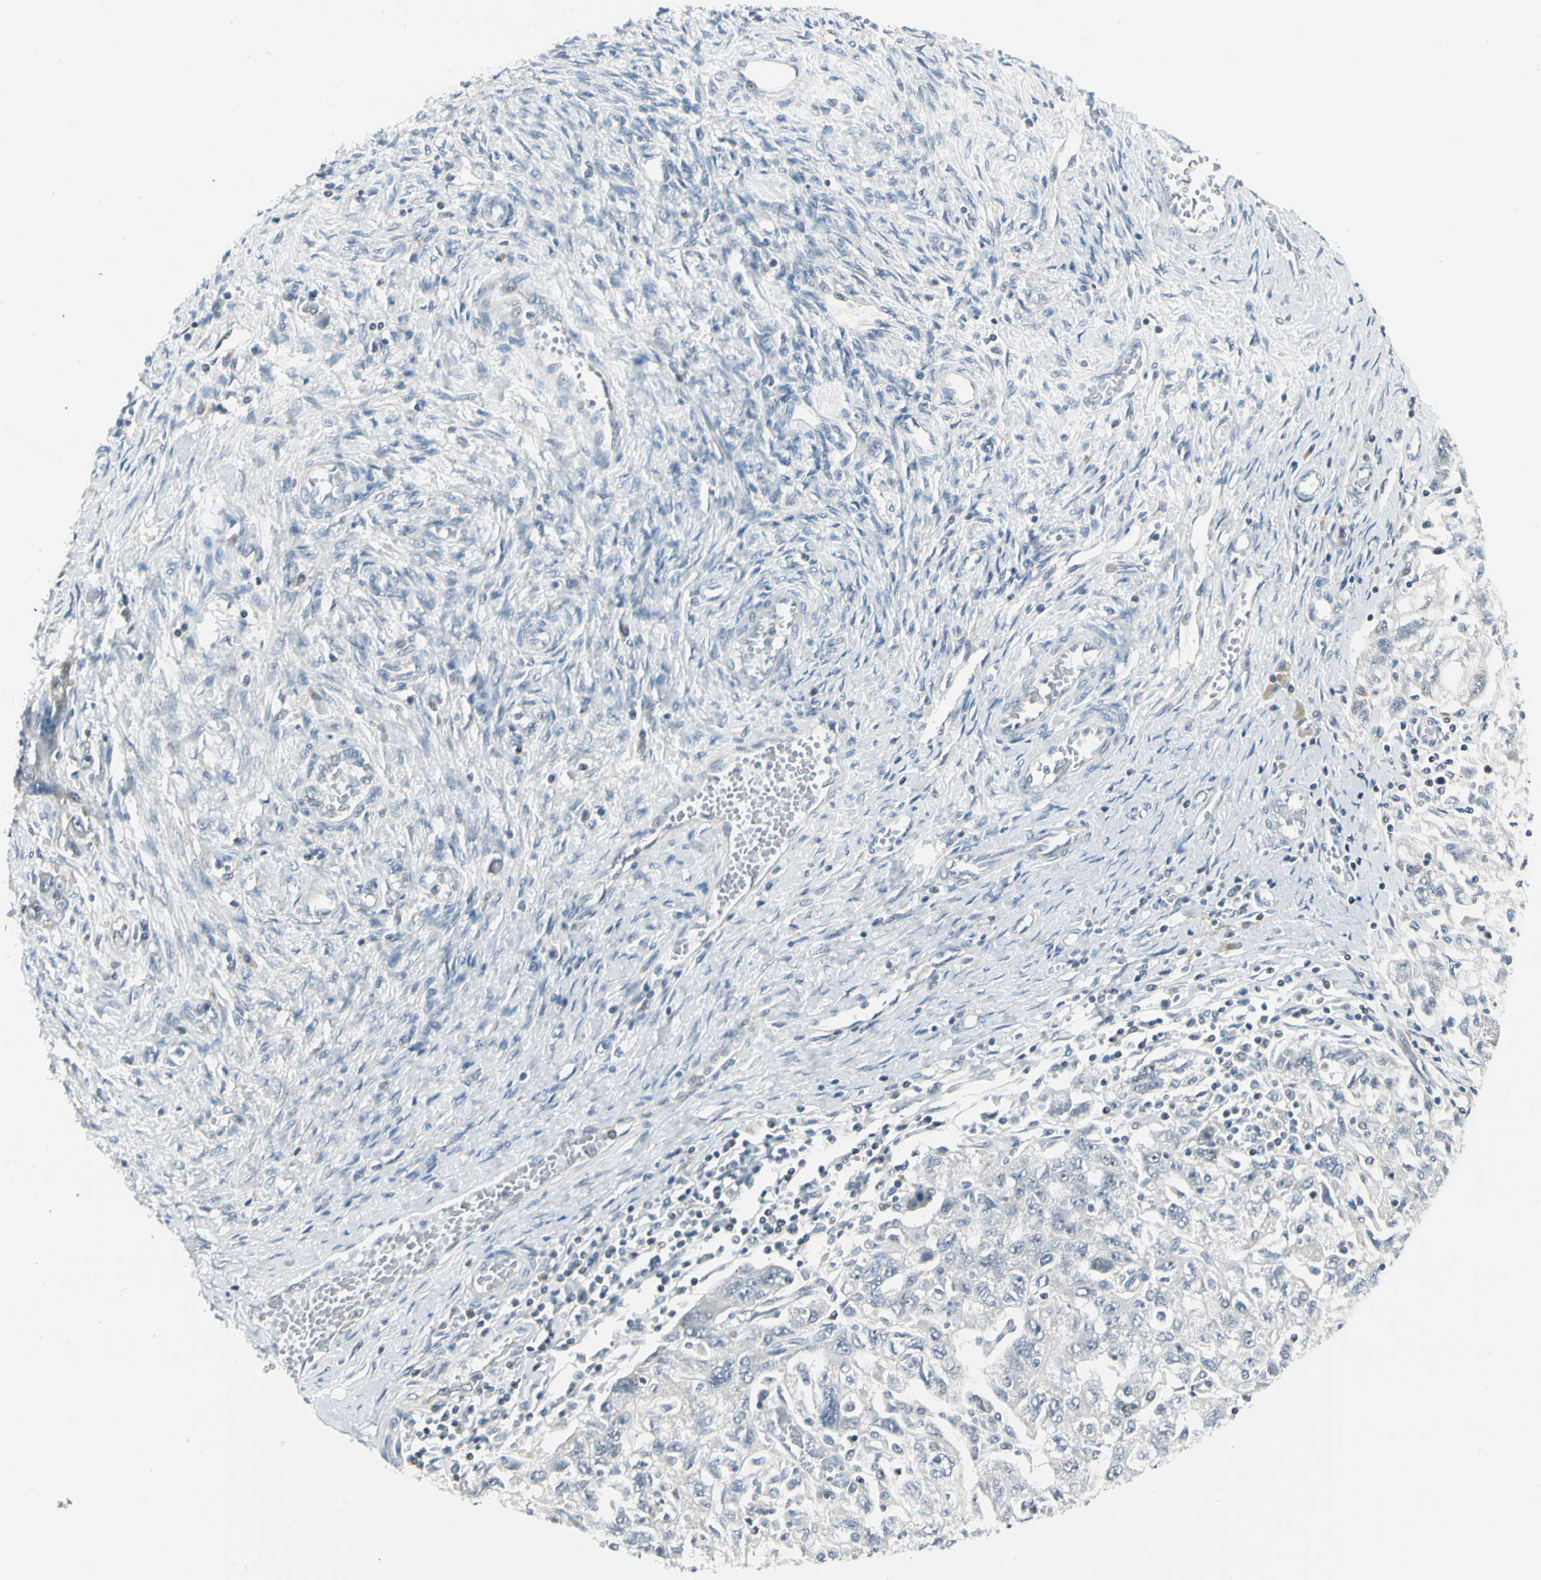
{"staining": {"intensity": "negative", "quantity": "none", "location": "none"}, "tissue": "ovarian cancer", "cell_type": "Tumor cells", "image_type": "cancer", "snomed": [{"axis": "morphology", "description": "Carcinoma, NOS"}, {"axis": "morphology", "description": "Cystadenocarcinoma, serous, NOS"}, {"axis": "topography", "description": "Ovary"}], "caption": "Immunohistochemistry (IHC) of ovarian cancer (carcinoma) exhibits no positivity in tumor cells. (DAB (3,3'-diaminobenzidine) immunohistochemistry (IHC), high magnification).", "gene": "ZSCAN1", "patient": {"sex": "female", "age": 69}}